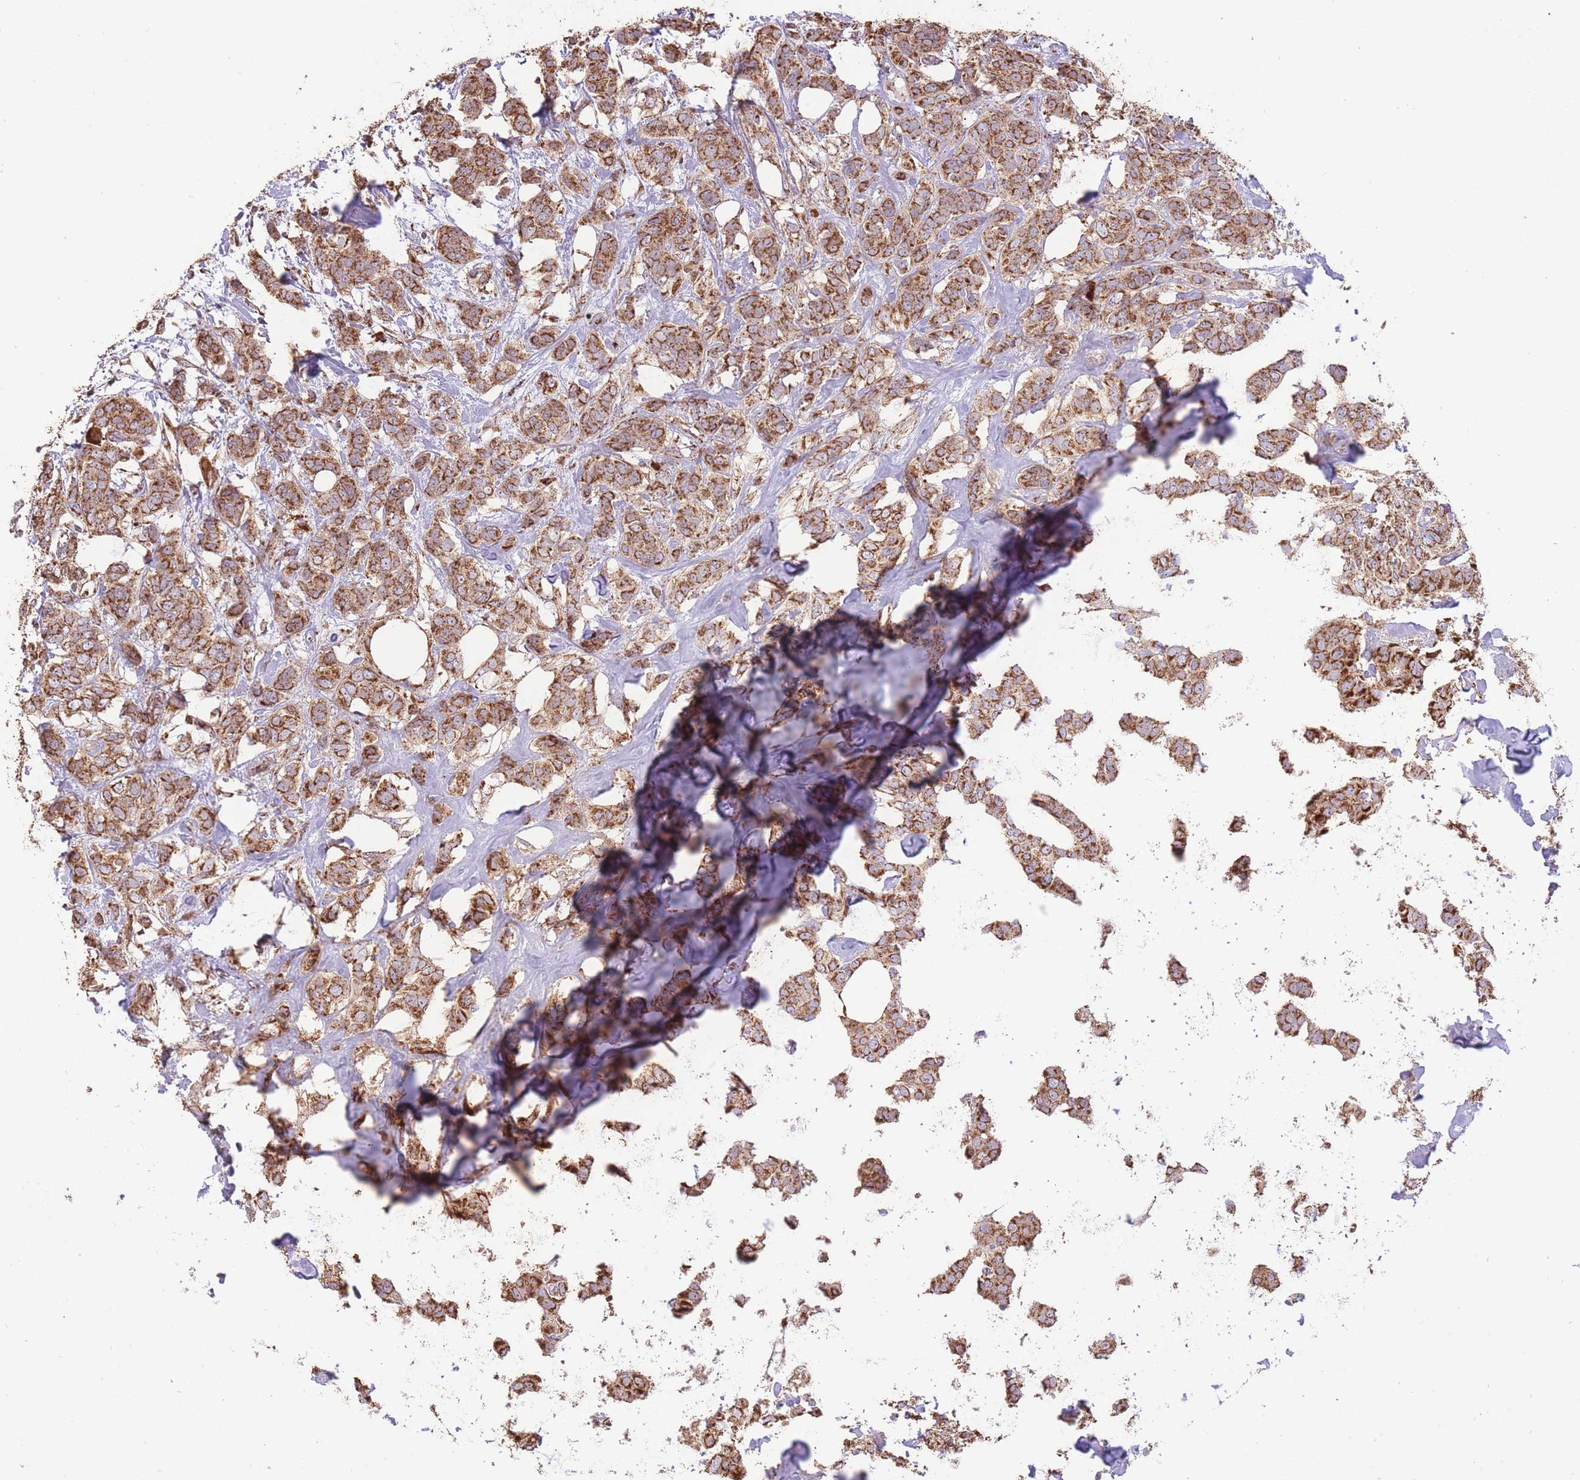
{"staining": {"intensity": "strong", "quantity": ">75%", "location": "cytoplasmic/membranous"}, "tissue": "breast cancer", "cell_type": "Tumor cells", "image_type": "cancer", "snomed": [{"axis": "morphology", "description": "Duct carcinoma"}, {"axis": "topography", "description": "Breast"}], "caption": "This histopathology image reveals breast infiltrating ductal carcinoma stained with IHC to label a protein in brown. The cytoplasmic/membranous of tumor cells show strong positivity for the protein. Nuclei are counter-stained blue.", "gene": "PREP", "patient": {"sex": "female", "age": 72}}